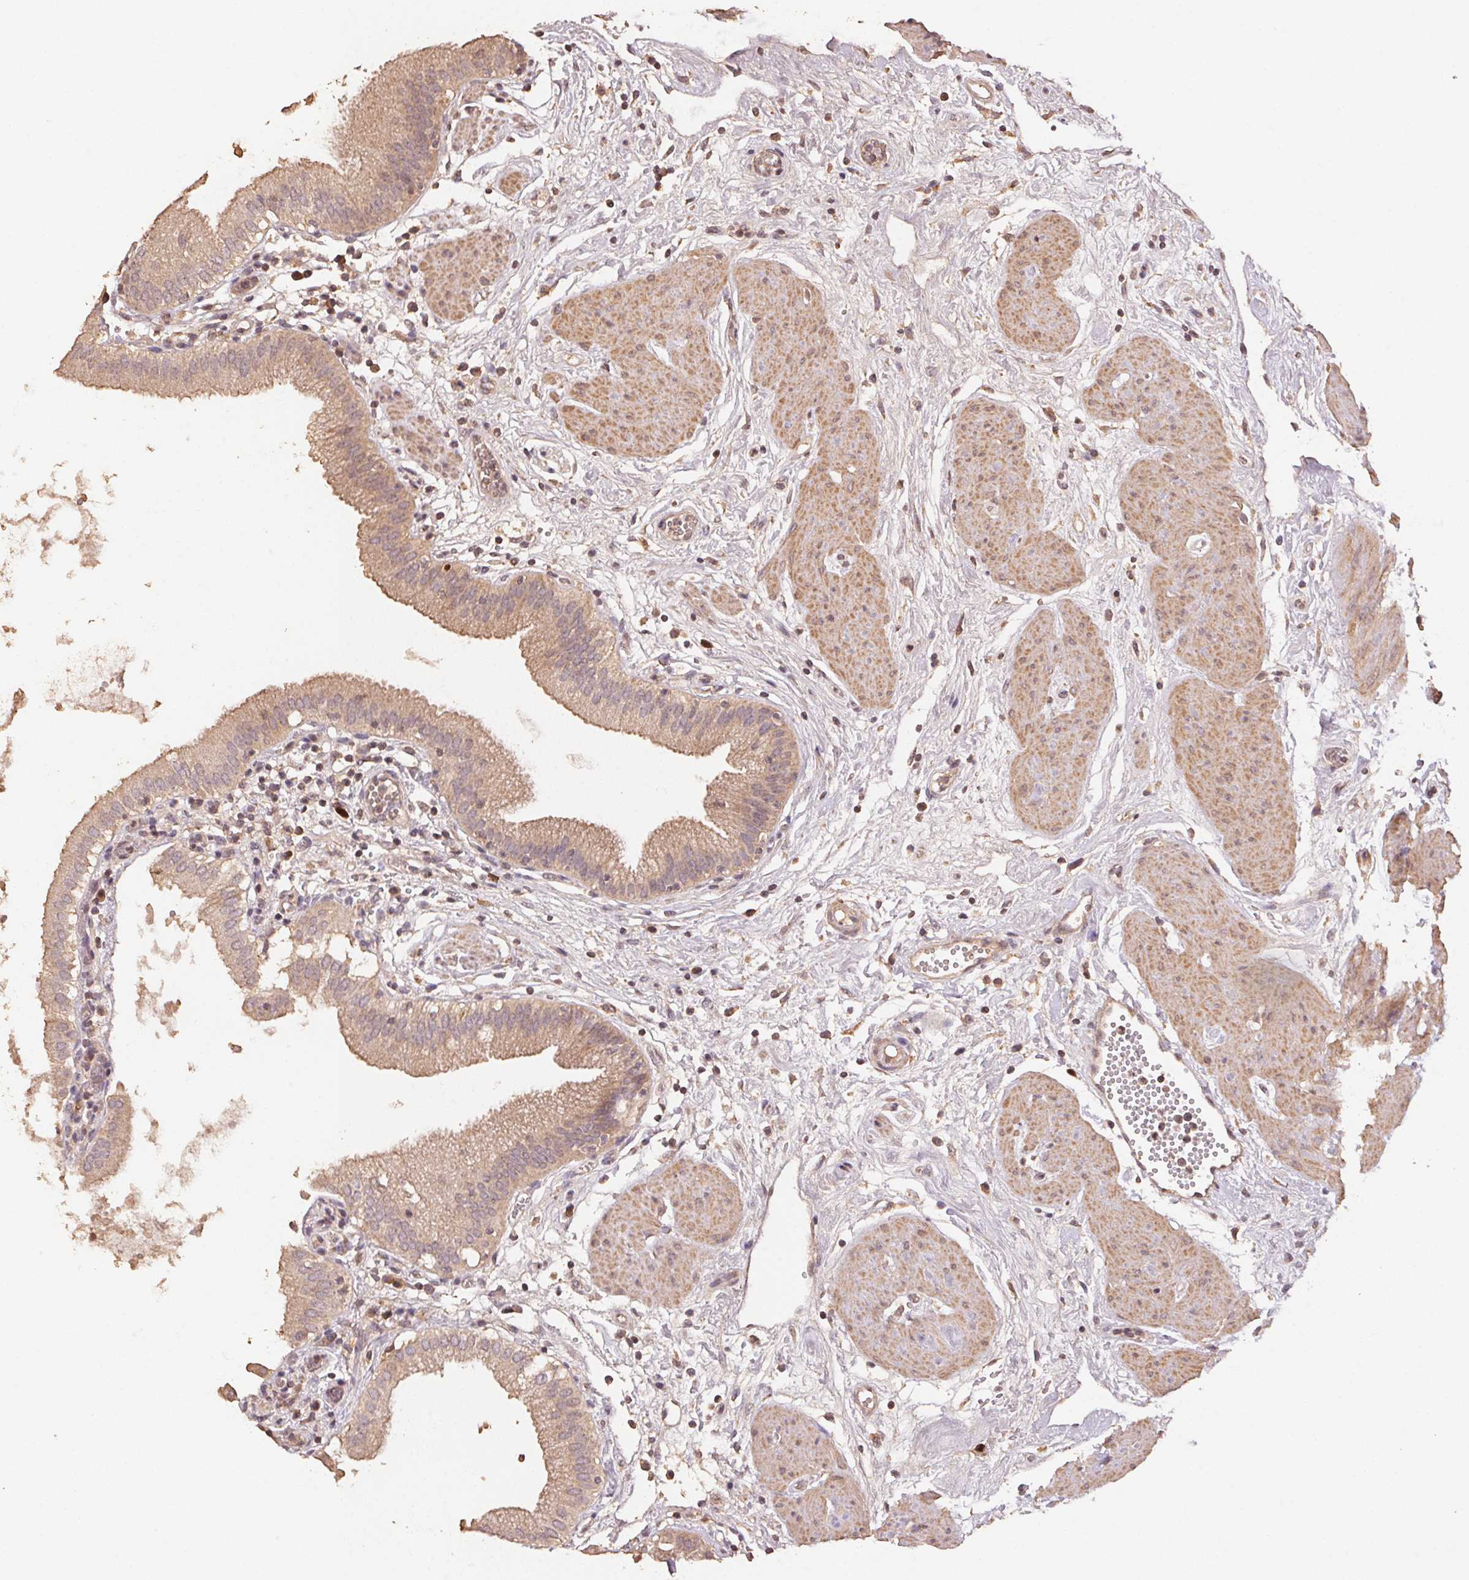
{"staining": {"intensity": "moderate", "quantity": ">75%", "location": "cytoplasmic/membranous"}, "tissue": "gallbladder", "cell_type": "Glandular cells", "image_type": "normal", "snomed": [{"axis": "morphology", "description": "Normal tissue, NOS"}, {"axis": "topography", "description": "Gallbladder"}], "caption": "Immunohistochemistry (IHC) histopathology image of unremarkable human gallbladder stained for a protein (brown), which exhibits medium levels of moderate cytoplasmic/membranous positivity in about >75% of glandular cells.", "gene": "CENPF", "patient": {"sex": "female", "age": 65}}